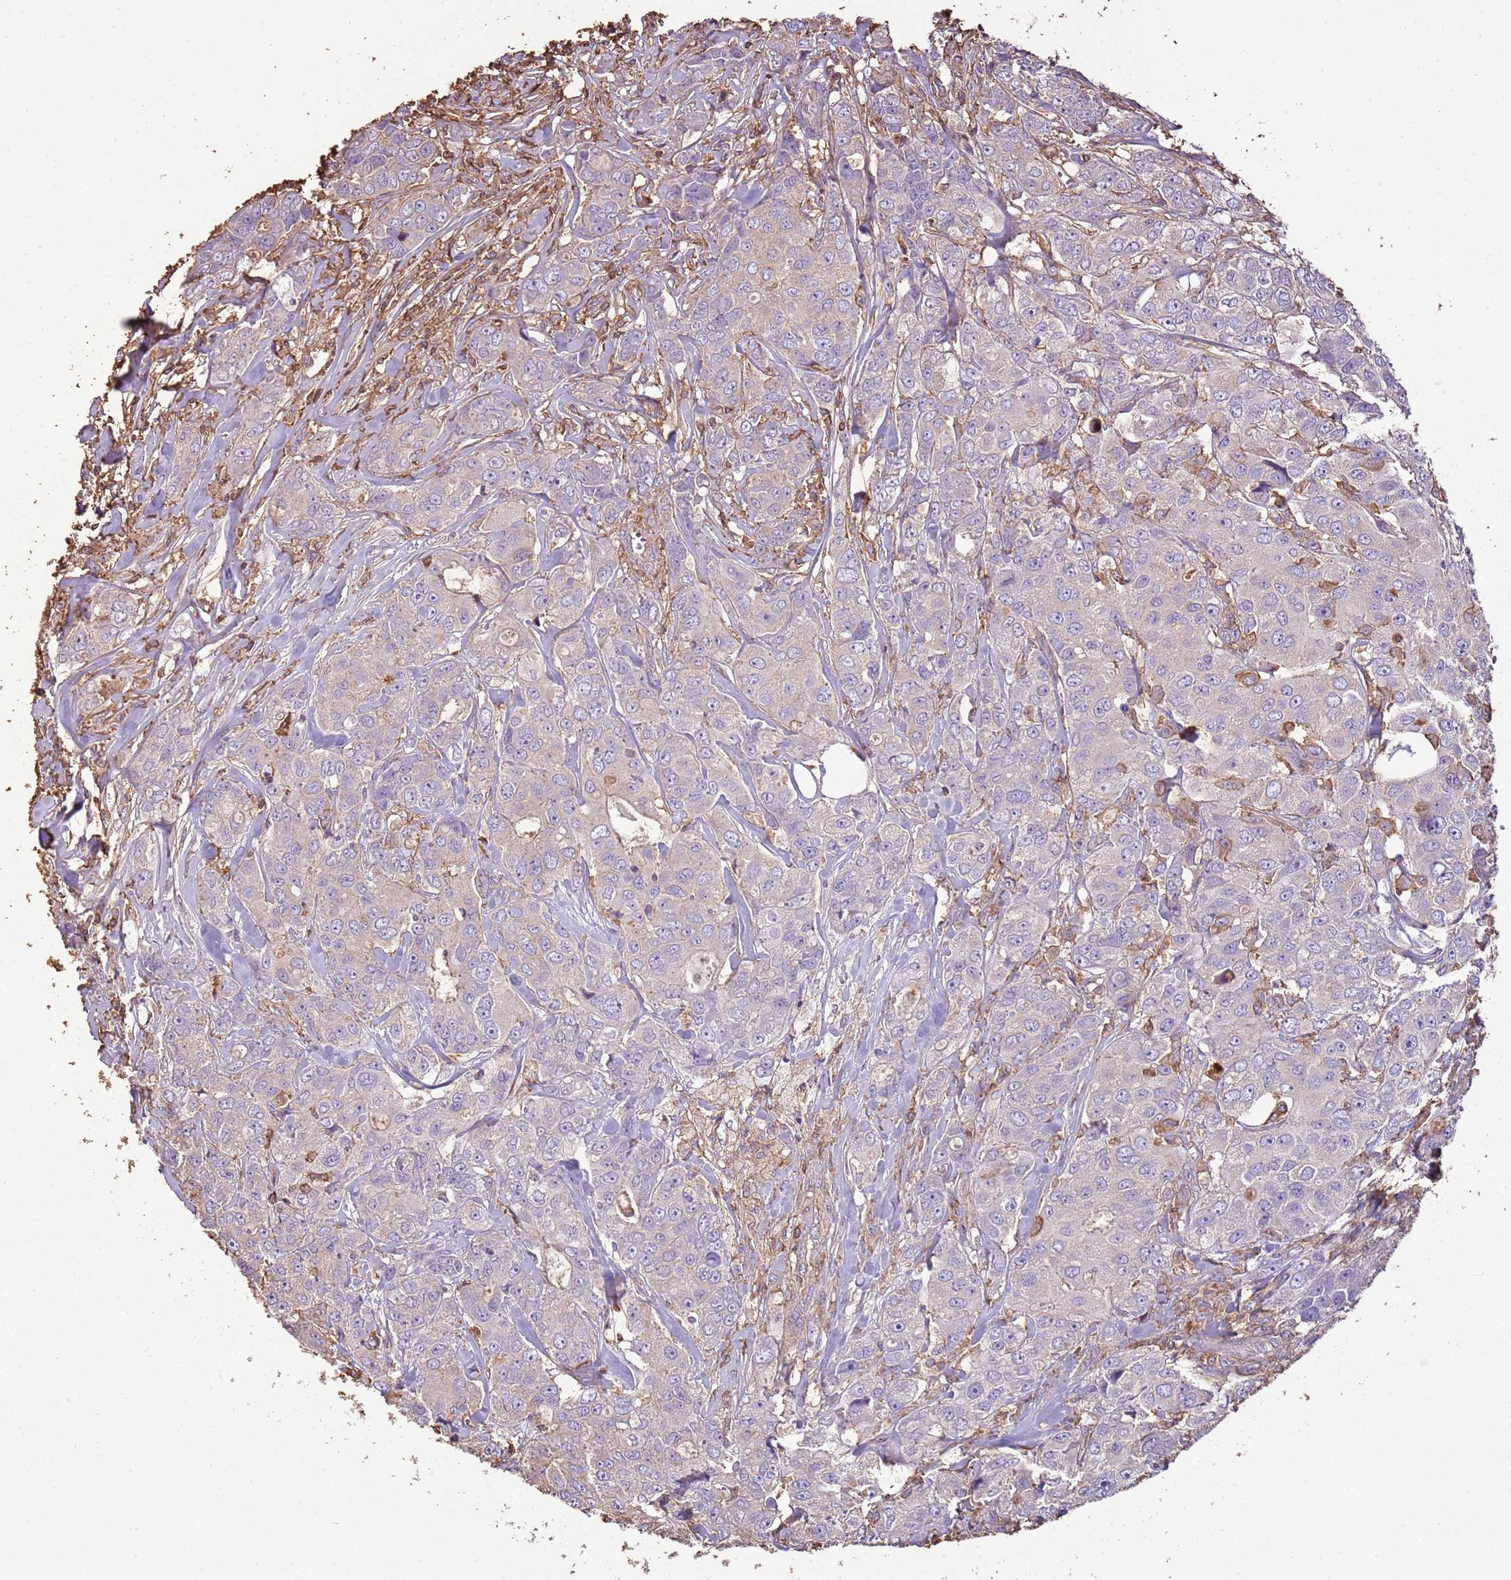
{"staining": {"intensity": "negative", "quantity": "none", "location": "none"}, "tissue": "breast cancer", "cell_type": "Tumor cells", "image_type": "cancer", "snomed": [{"axis": "morphology", "description": "Duct carcinoma"}, {"axis": "topography", "description": "Breast"}], "caption": "Human breast infiltrating ductal carcinoma stained for a protein using IHC displays no positivity in tumor cells.", "gene": "ARL10", "patient": {"sex": "female", "age": 43}}